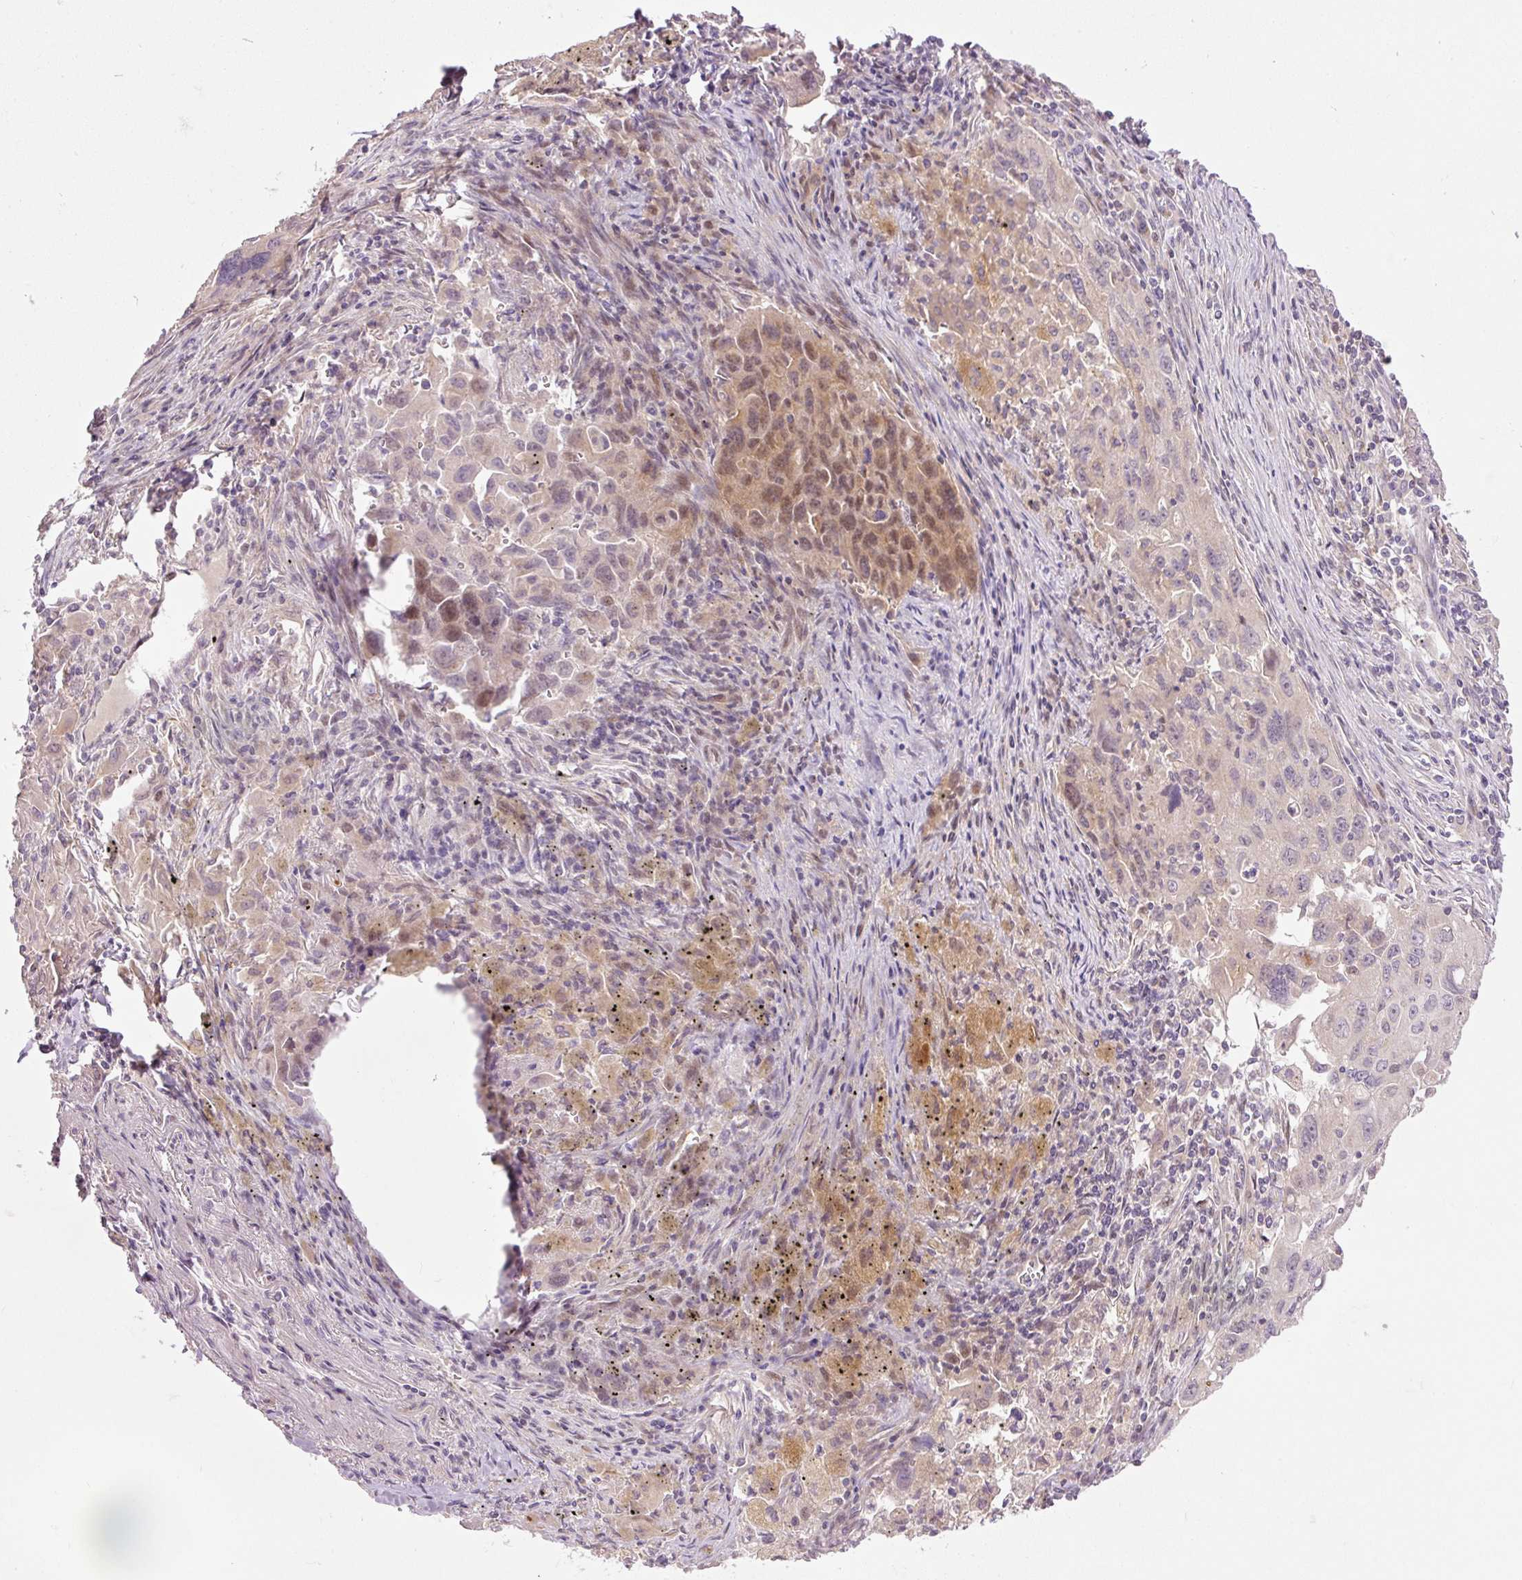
{"staining": {"intensity": "moderate", "quantity": "<25%", "location": "nuclear"}, "tissue": "lung cancer", "cell_type": "Tumor cells", "image_type": "cancer", "snomed": [{"axis": "morphology", "description": "Adenocarcinoma, NOS"}, {"axis": "morphology", "description": "Adenocarcinoma, metastatic, NOS"}, {"axis": "topography", "description": "Lymph node"}, {"axis": "topography", "description": "Lung"}], "caption": "Lung metastatic adenocarcinoma stained with DAB (3,3'-diaminobenzidine) immunohistochemistry (IHC) shows low levels of moderate nuclear expression in approximately <25% of tumor cells.", "gene": "SLC29A3", "patient": {"sex": "female", "age": 42}}